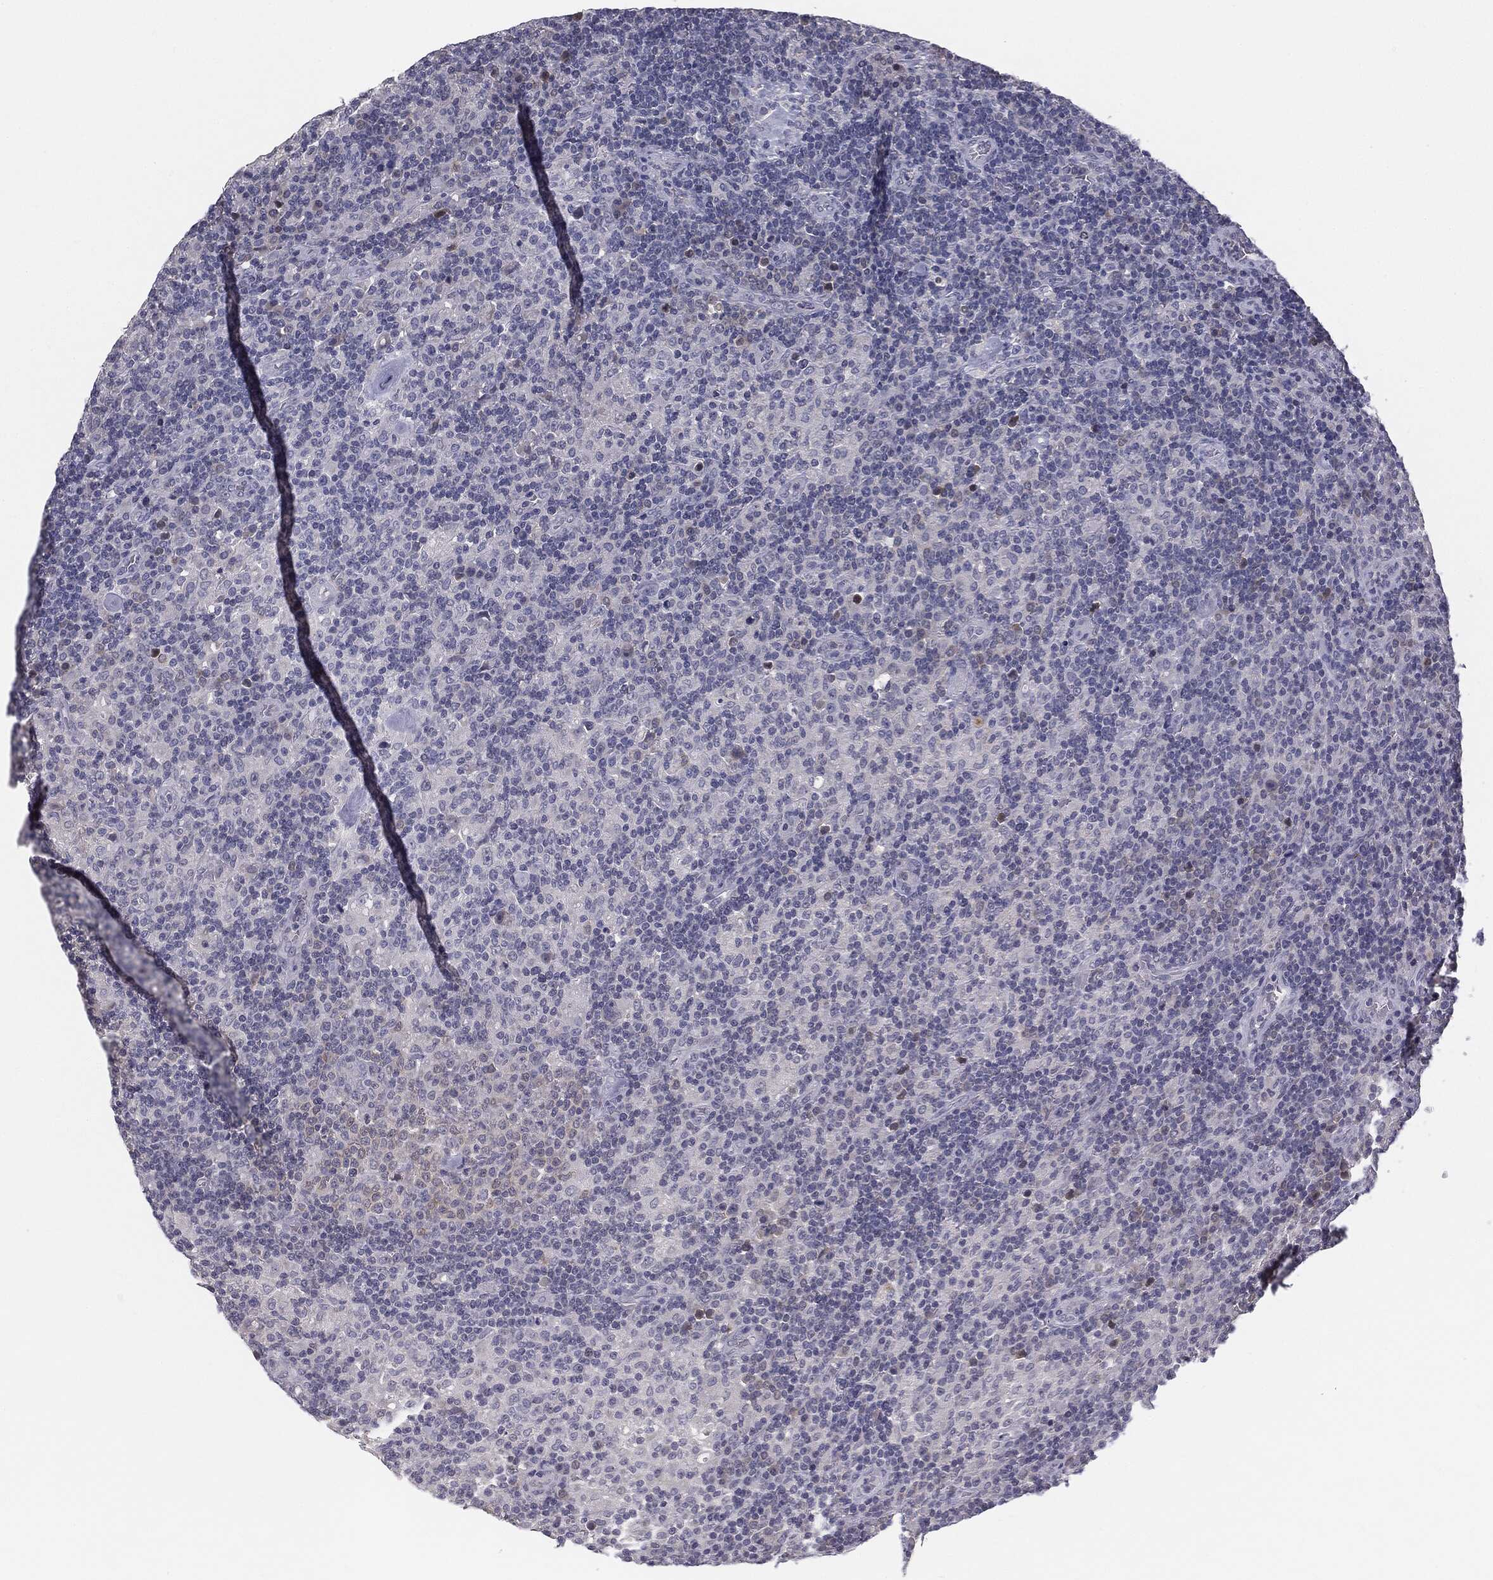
{"staining": {"intensity": "negative", "quantity": "none", "location": "none"}, "tissue": "lymphoma", "cell_type": "Tumor cells", "image_type": "cancer", "snomed": [{"axis": "morphology", "description": "Hodgkin's disease, NOS"}, {"axis": "topography", "description": "Lymph node"}], "caption": "This is an IHC micrograph of human Hodgkin's disease. There is no positivity in tumor cells.", "gene": "MUC1", "patient": {"sex": "male", "age": 70}}